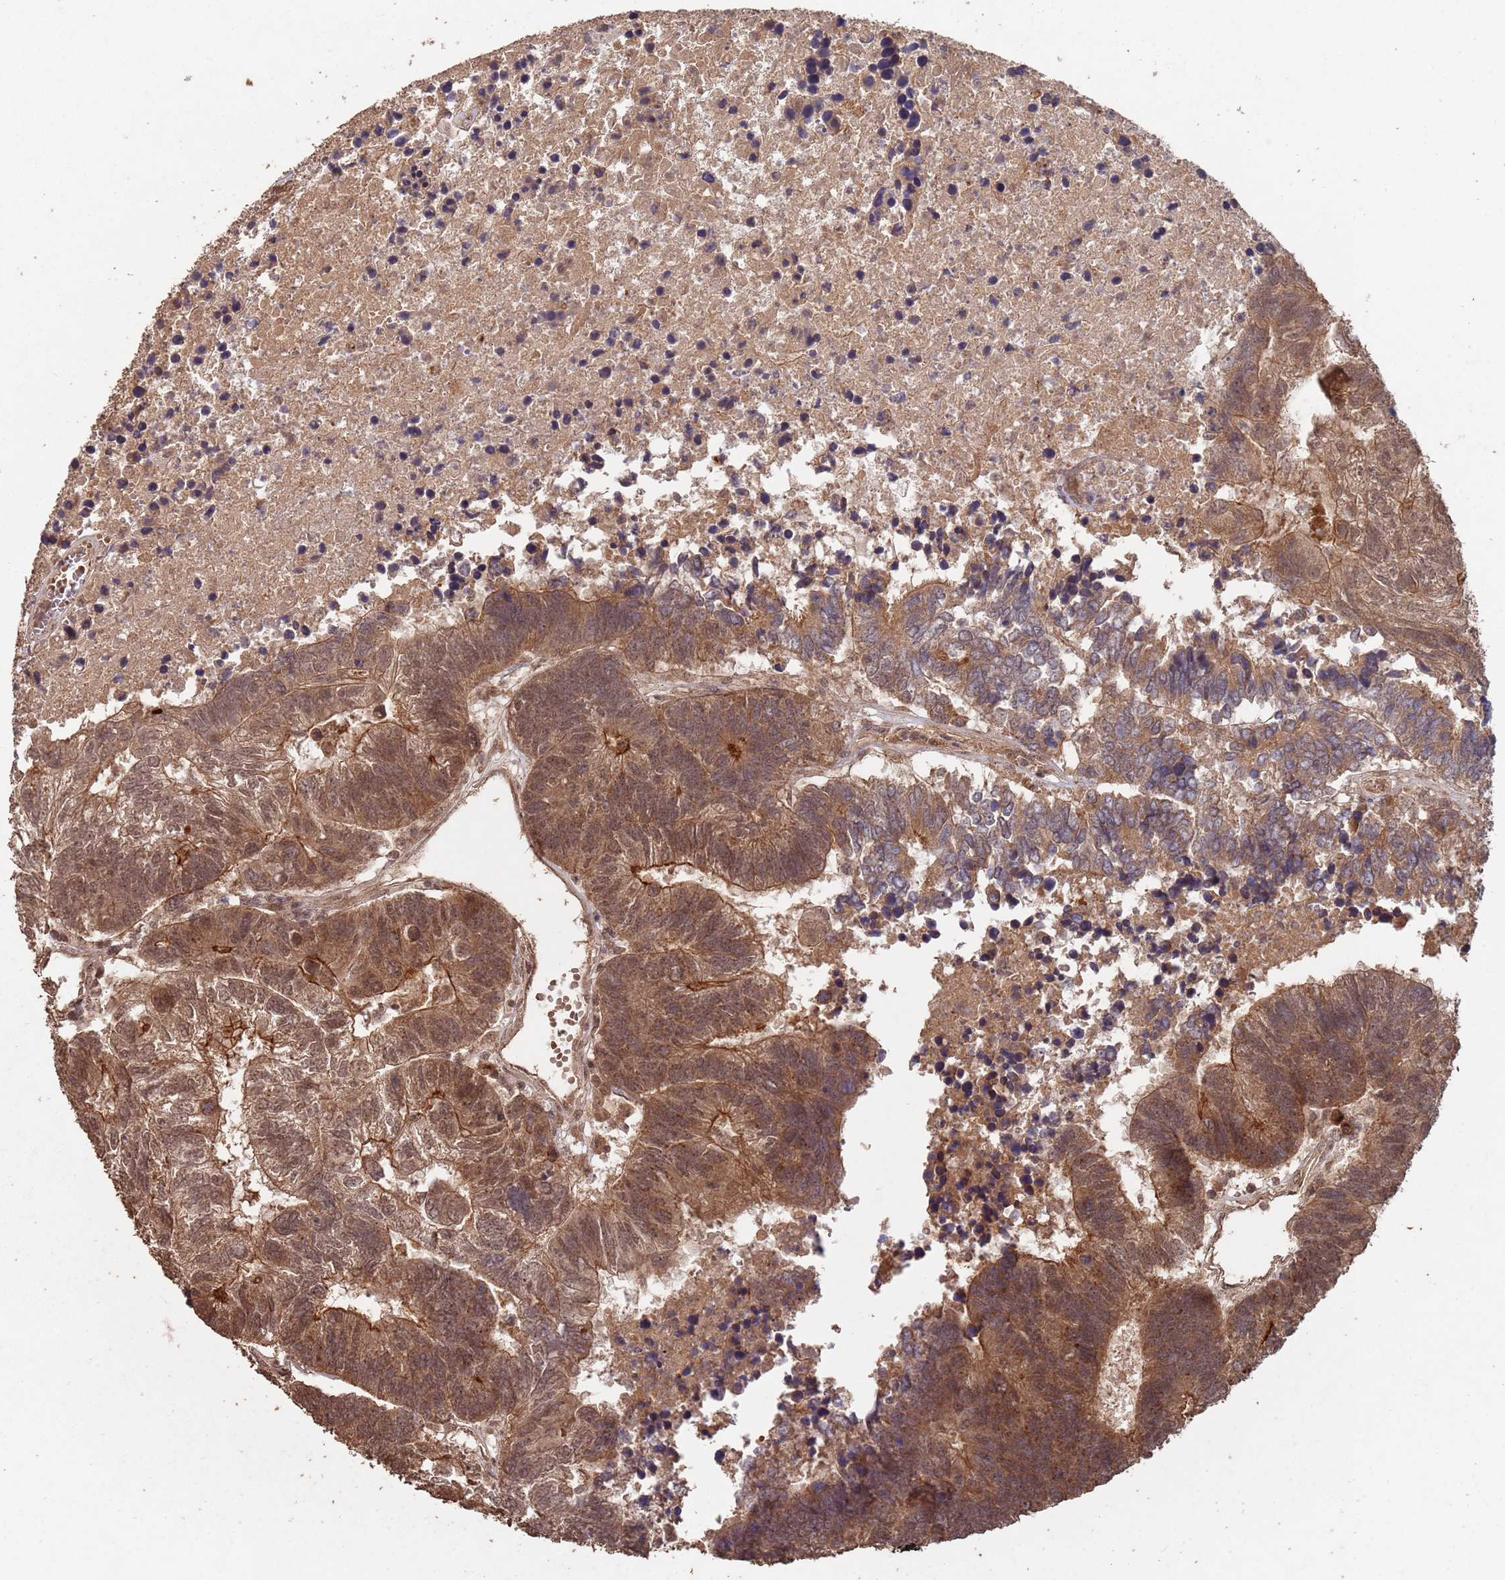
{"staining": {"intensity": "moderate", "quantity": ">75%", "location": "cytoplasmic/membranous,nuclear"}, "tissue": "colorectal cancer", "cell_type": "Tumor cells", "image_type": "cancer", "snomed": [{"axis": "morphology", "description": "Adenocarcinoma, NOS"}, {"axis": "topography", "description": "Colon"}], "caption": "Colorectal adenocarcinoma tissue shows moderate cytoplasmic/membranous and nuclear positivity in about >75% of tumor cells, visualized by immunohistochemistry.", "gene": "FRAT1", "patient": {"sex": "female", "age": 48}}